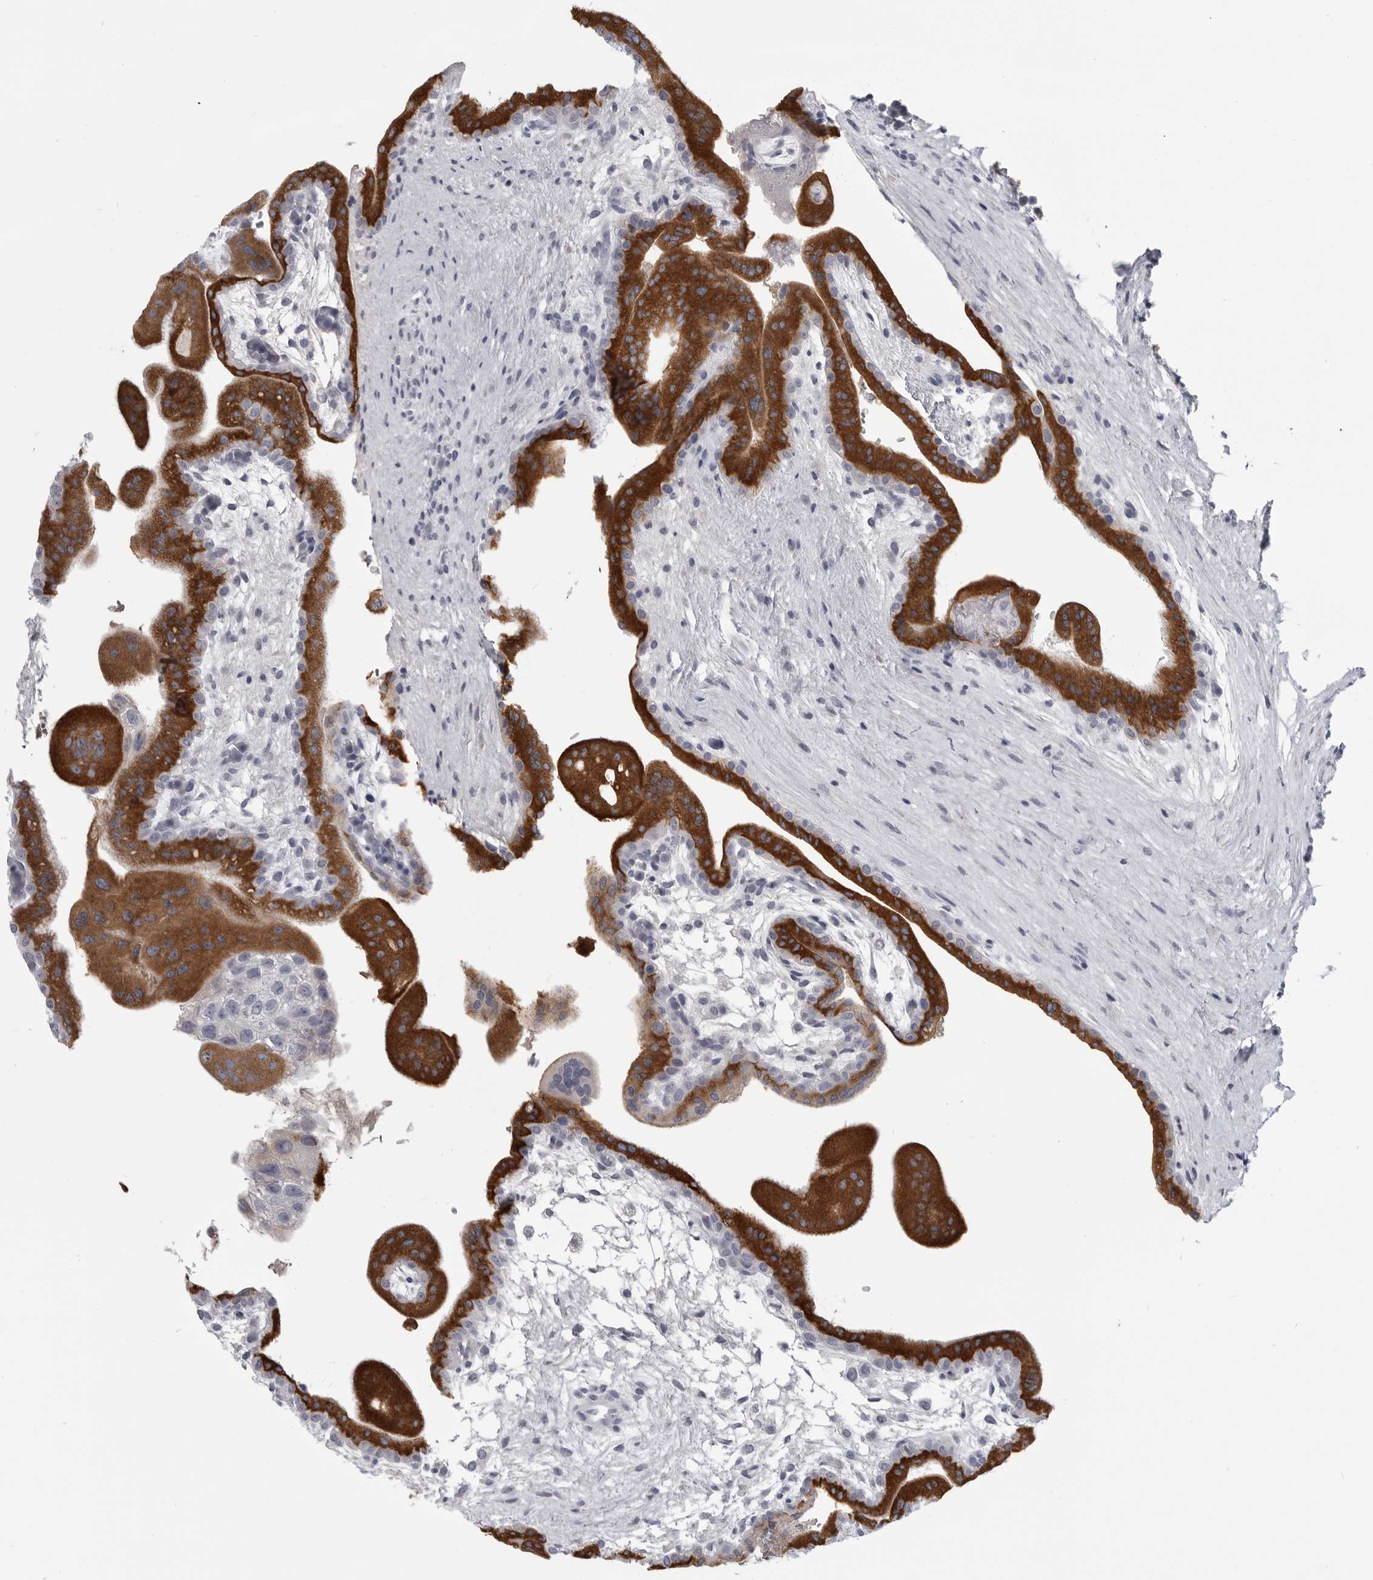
{"staining": {"intensity": "moderate", "quantity": "25%-75%", "location": "cytoplasmic/membranous"}, "tissue": "placenta", "cell_type": "Decidual cells", "image_type": "normal", "snomed": [{"axis": "morphology", "description": "Normal tissue, NOS"}, {"axis": "topography", "description": "Placenta"}], "caption": "Protein staining shows moderate cytoplasmic/membranous staining in approximately 25%-75% of decidual cells in unremarkable placenta. (DAB IHC with brightfield microscopy, high magnification).", "gene": "FKBP2", "patient": {"sex": "female", "age": 35}}